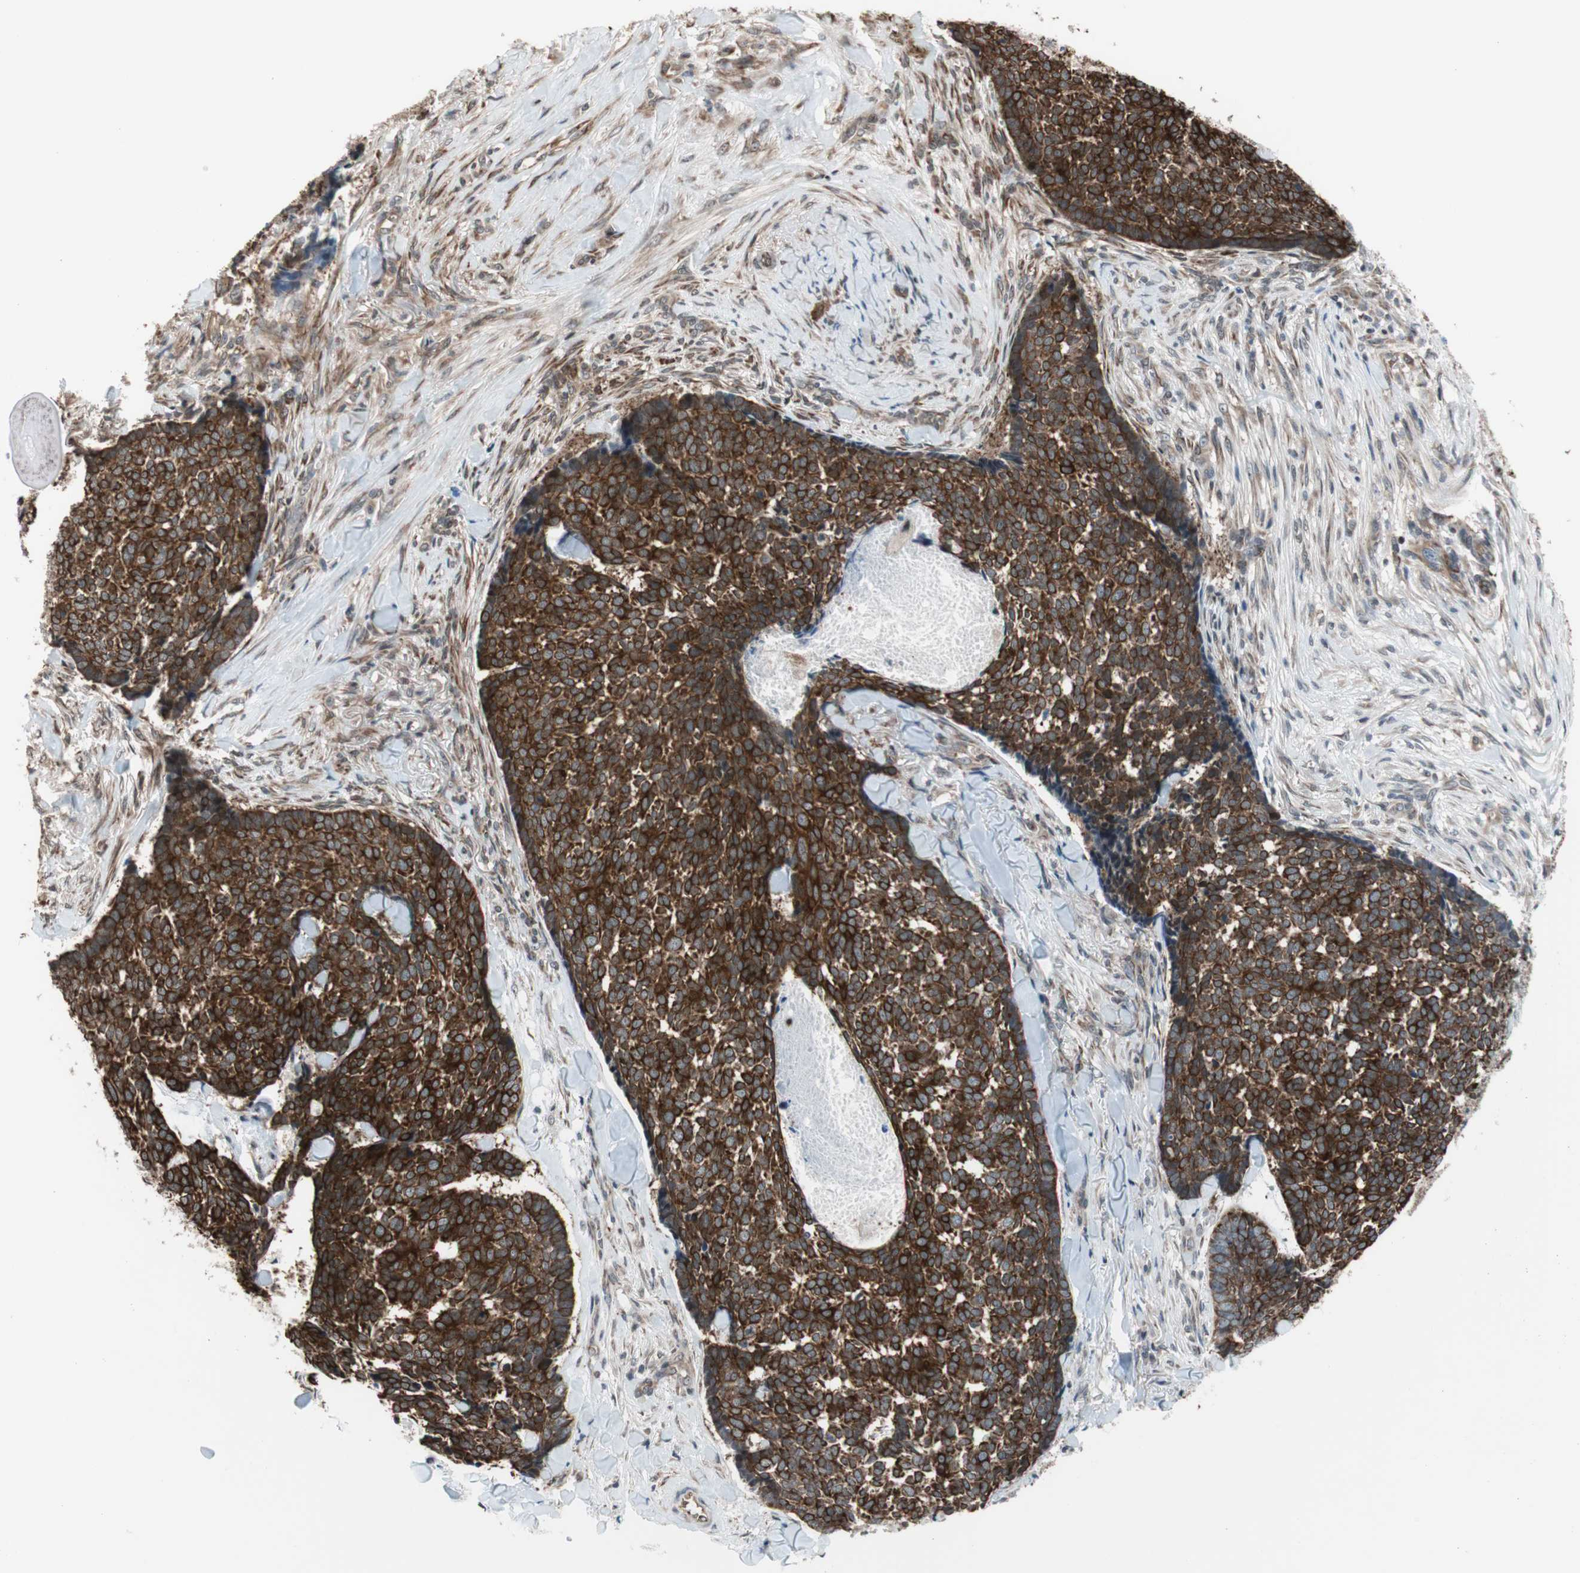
{"staining": {"intensity": "strong", "quantity": ">75%", "location": "cytoplasmic/membranous"}, "tissue": "skin cancer", "cell_type": "Tumor cells", "image_type": "cancer", "snomed": [{"axis": "morphology", "description": "Basal cell carcinoma"}, {"axis": "topography", "description": "Skin"}], "caption": "Strong cytoplasmic/membranous staining for a protein is present in about >75% of tumor cells of skin cancer using immunohistochemistry (IHC).", "gene": "ZNF512B", "patient": {"sex": "male", "age": 84}}